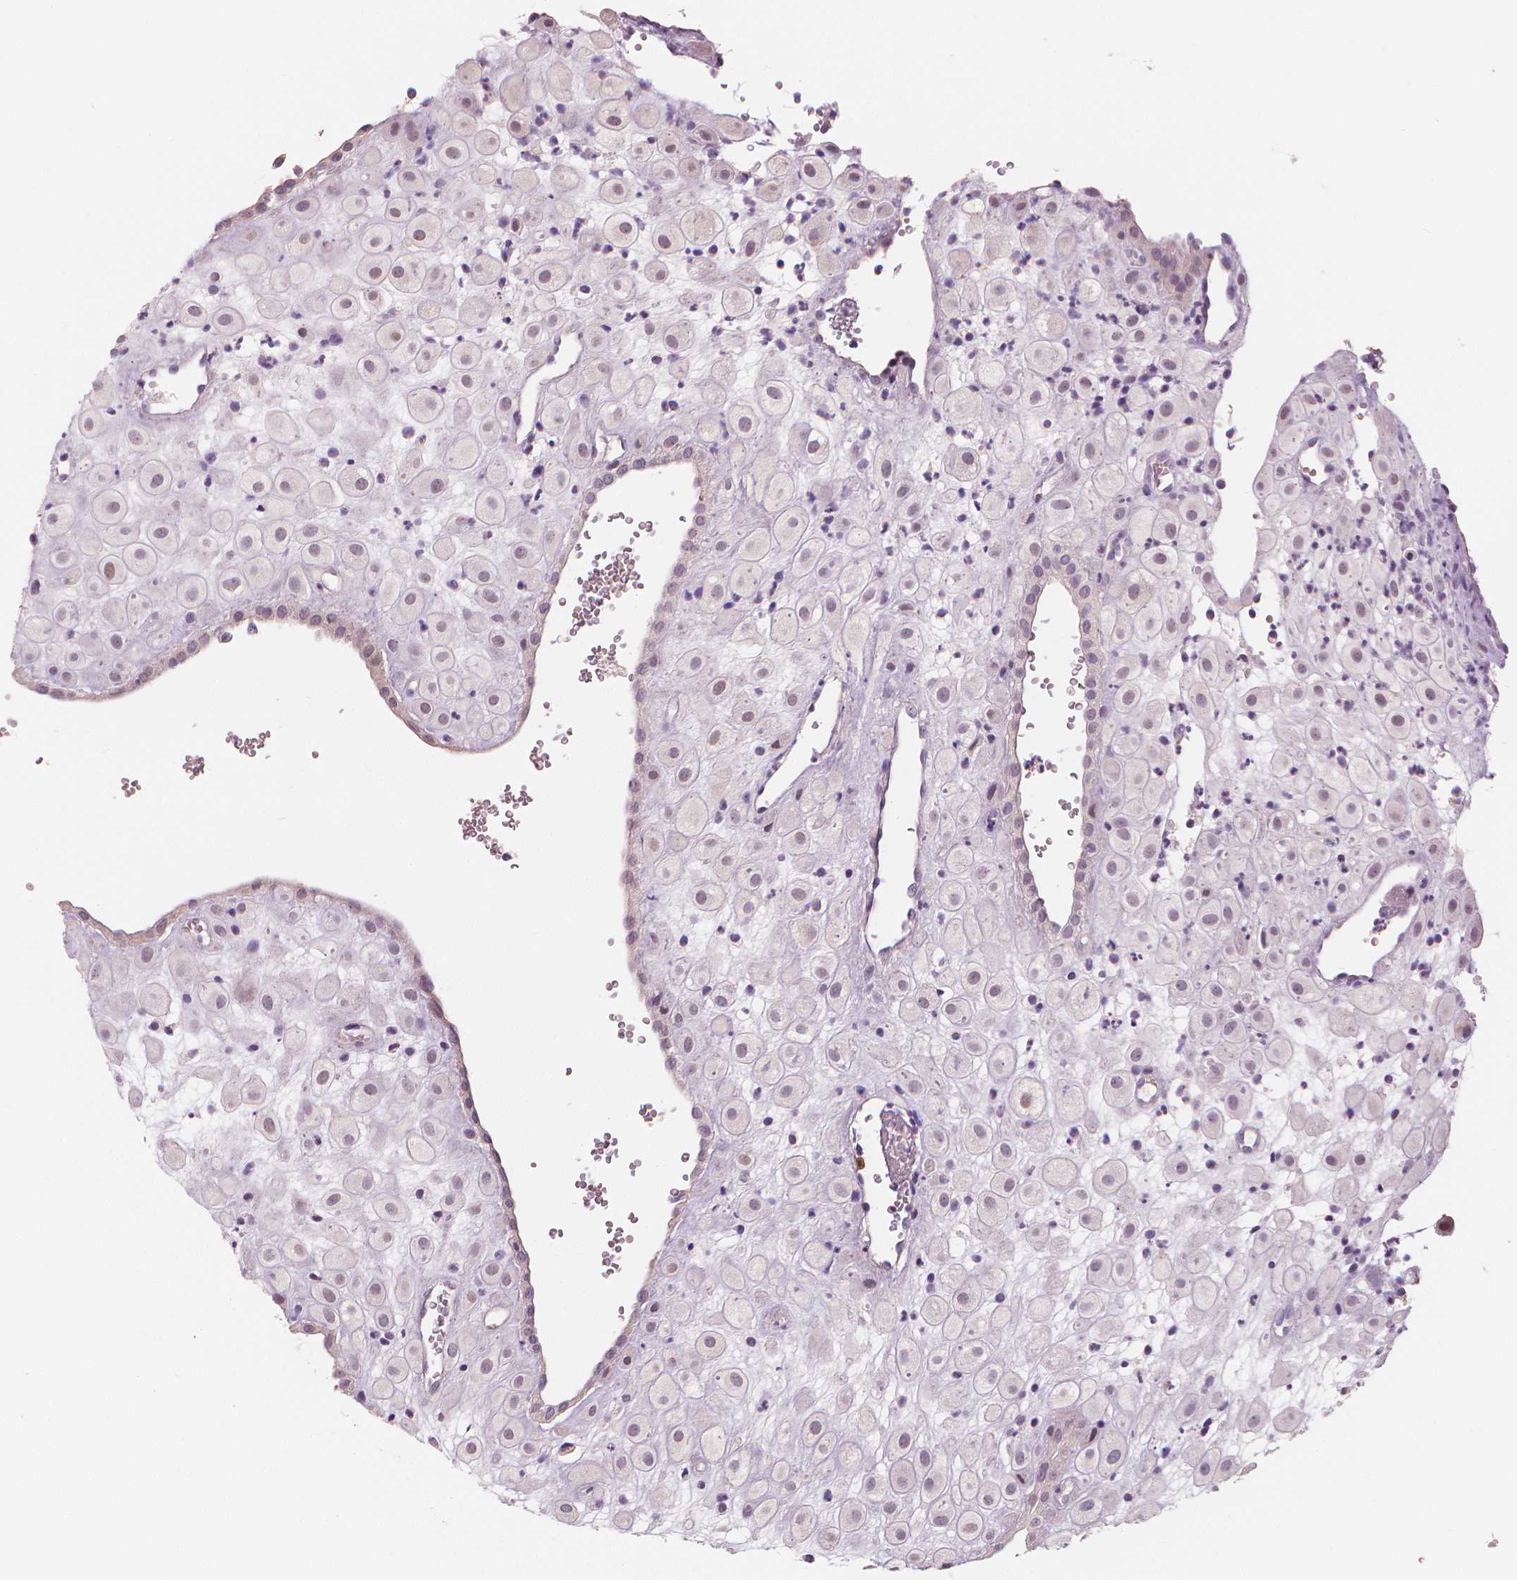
{"staining": {"intensity": "weak", "quantity": "<25%", "location": "nuclear"}, "tissue": "placenta", "cell_type": "Decidual cells", "image_type": "normal", "snomed": [{"axis": "morphology", "description": "Normal tissue, NOS"}, {"axis": "topography", "description": "Placenta"}], "caption": "DAB immunohistochemical staining of normal human placenta shows no significant staining in decidual cells.", "gene": "RNASE7", "patient": {"sex": "female", "age": 24}}